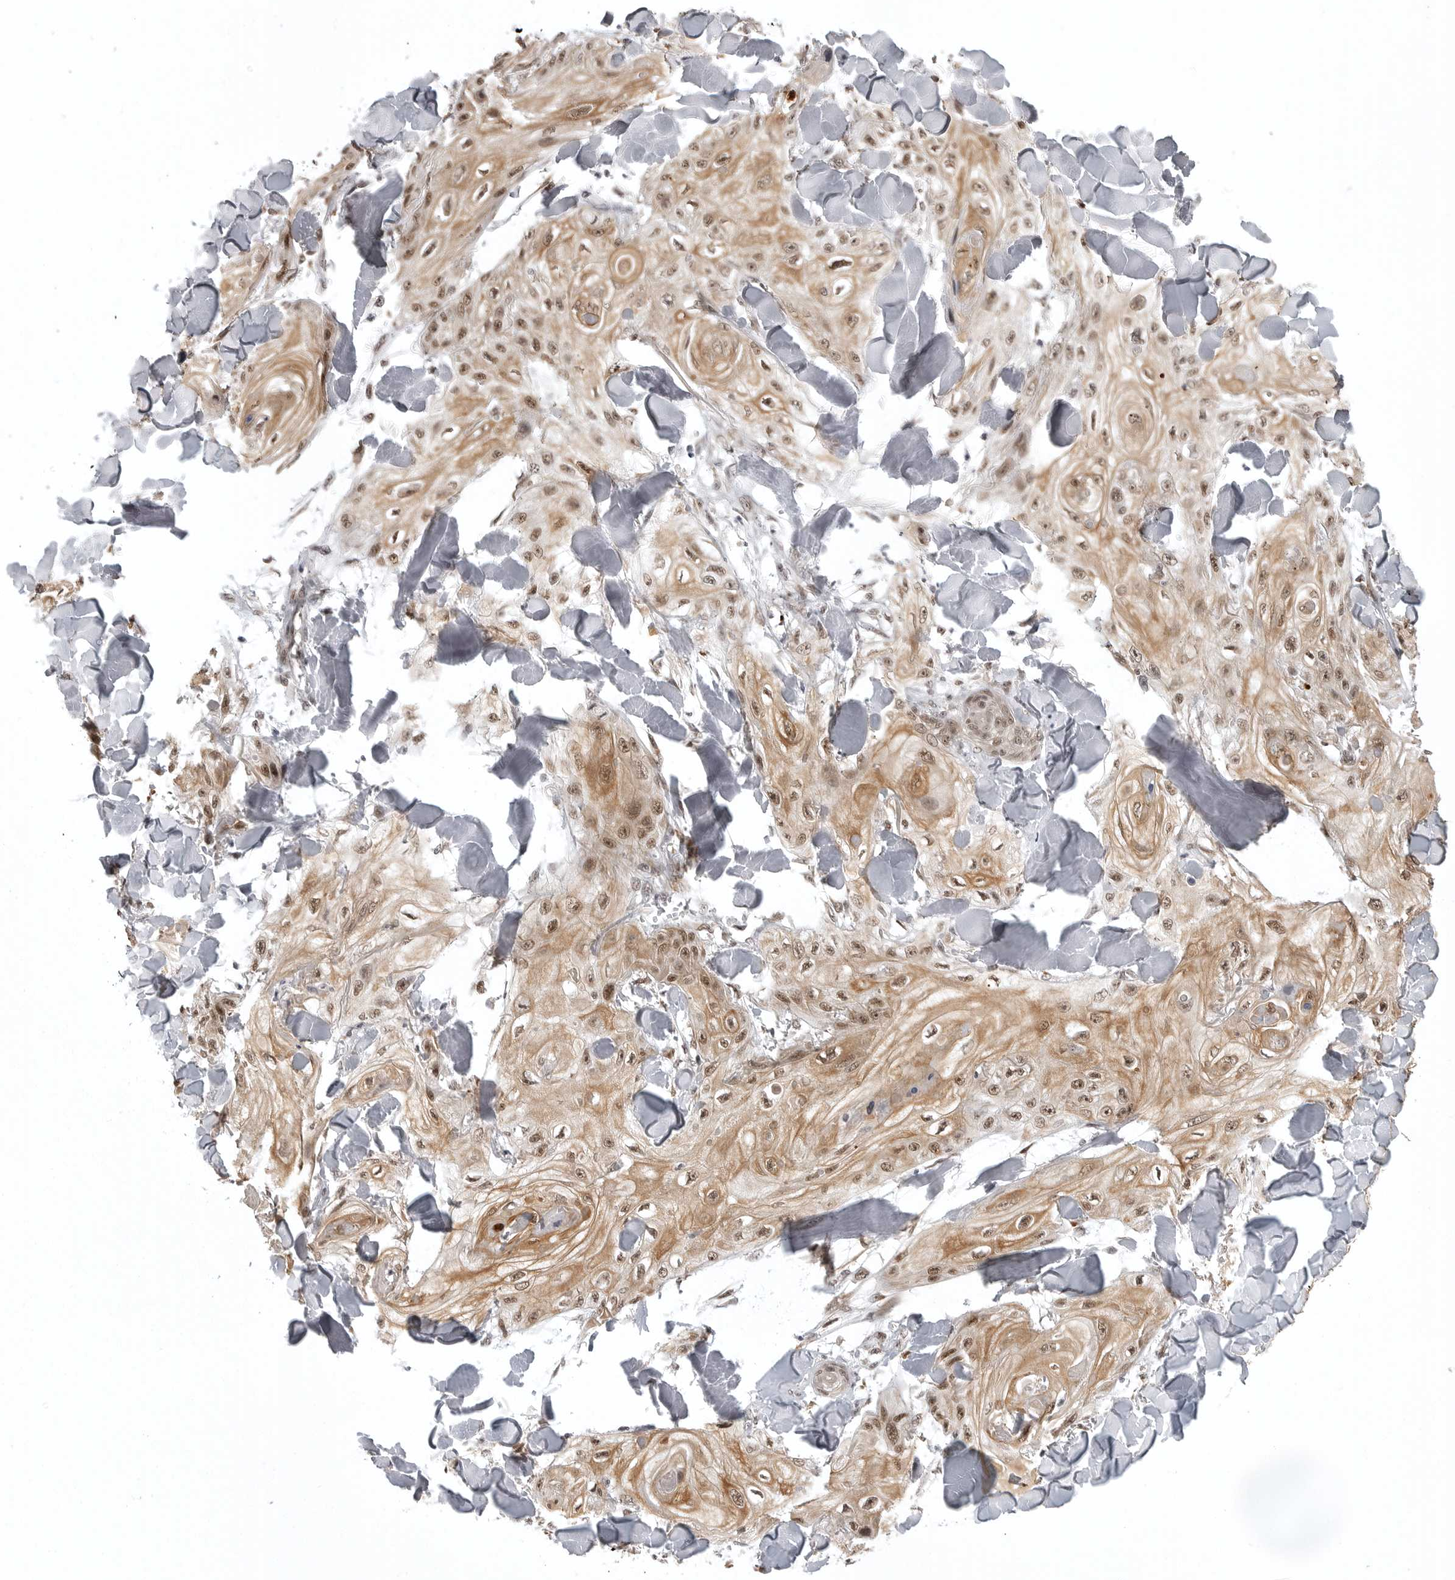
{"staining": {"intensity": "moderate", "quantity": ">75%", "location": "cytoplasmic/membranous,nuclear"}, "tissue": "skin cancer", "cell_type": "Tumor cells", "image_type": "cancer", "snomed": [{"axis": "morphology", "description": "Squamous cell carcinoma, NOS"}, {"axis": "topography", "description": "Skin"}], "caption": "Immunohistochemical staining of human skin cancer reveals medium levels of moderate cytoplasmic/membranous and nuclear staining in about >75% of tumor cells.", "gene": "PRDM10", "patient": {"sex": "male", "age": 74}}